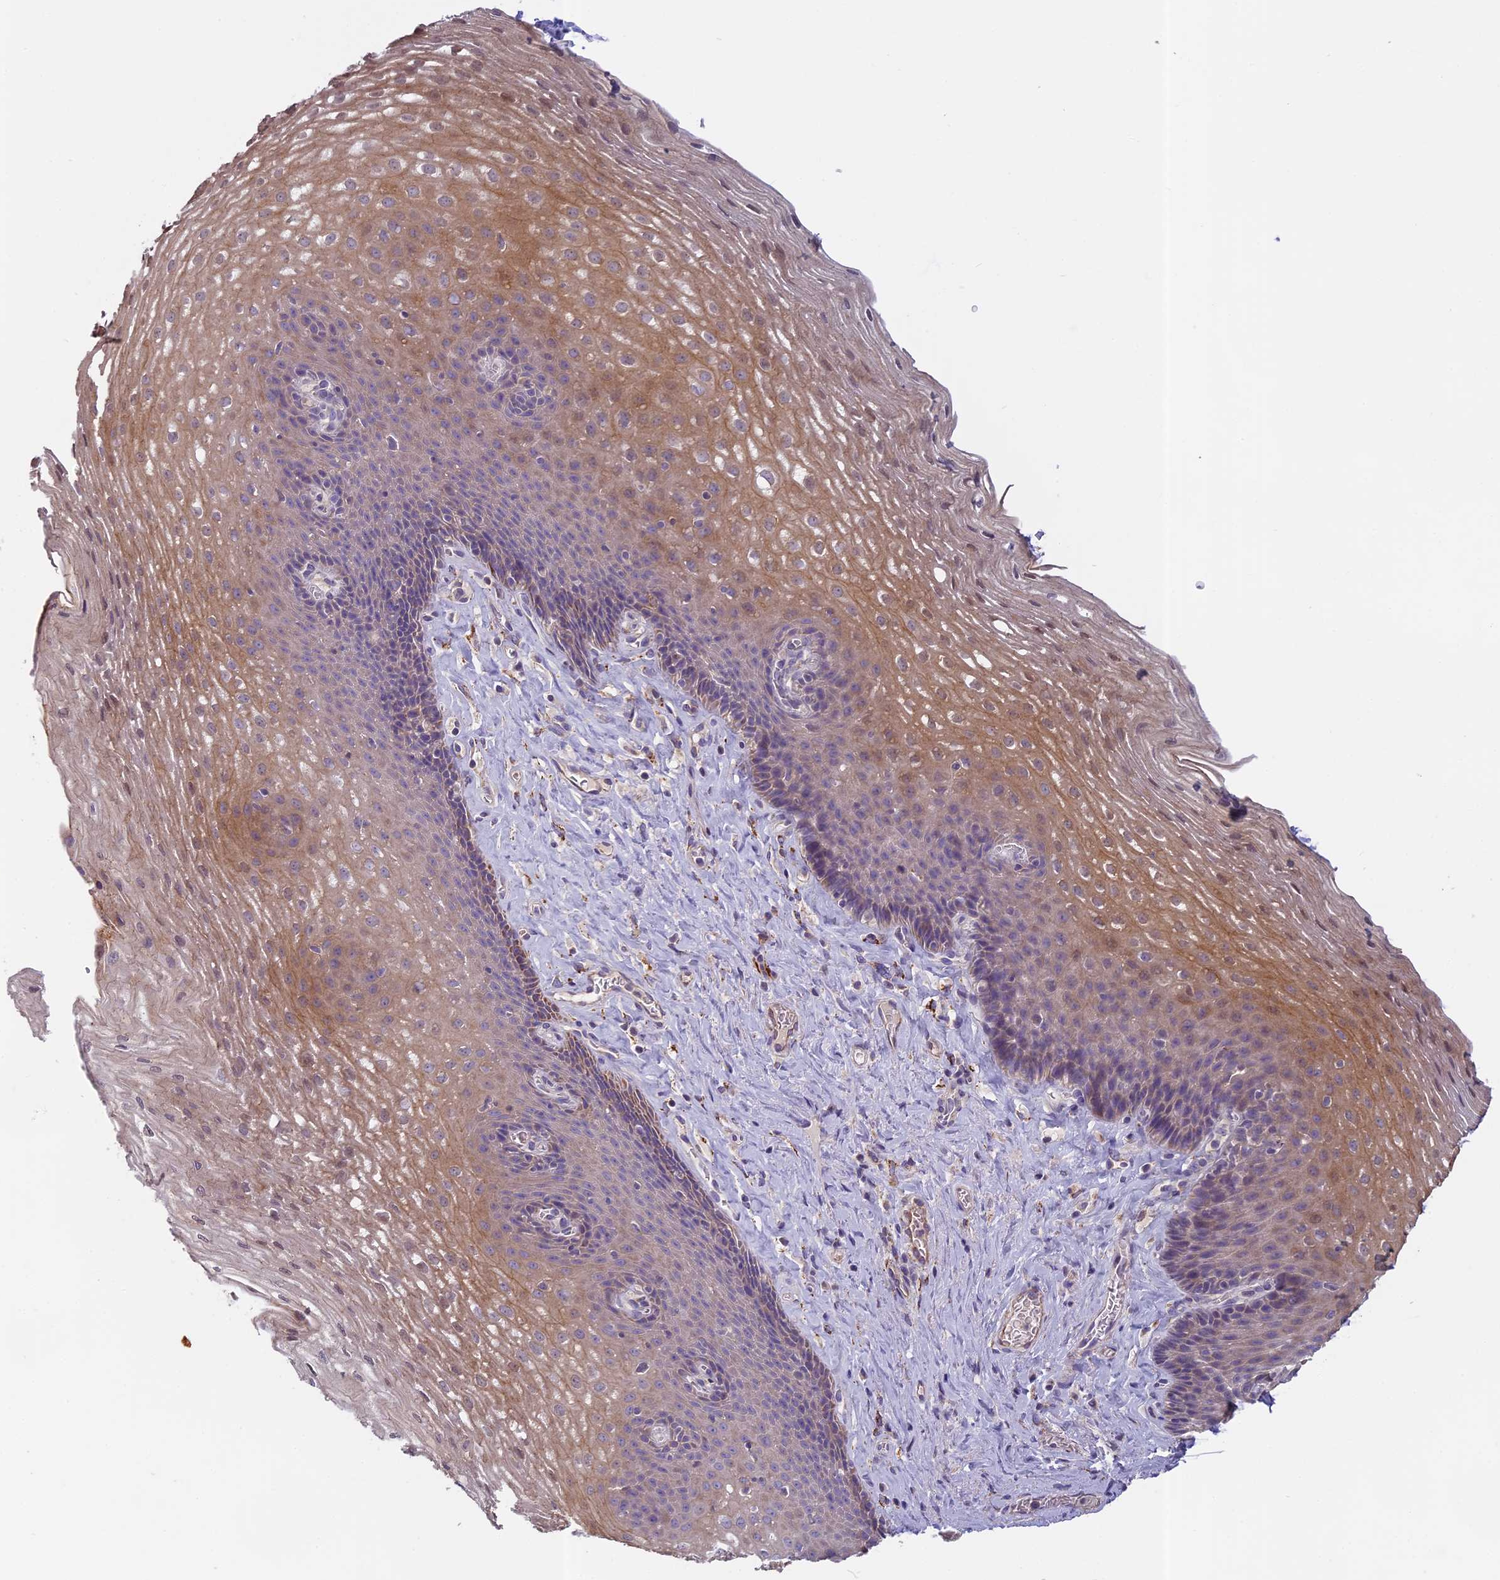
{"staining": {"intensity": "moderate", "quantity": "25%-75%", "location": "cytoplasmic/membranous"}, "tissue": "esophagus", "cell_type": "Squamous epithelial cells", "image_type": "normal", "snomed": [{"axis": "morphology", "description": "Normal tissue, NOS"}, {"axis": "topography", "description": "Esophagus"}], "caption": "Immunohistochemical staining of benign esophagus shows moderate cytoplasmic/membranous protein staining in about 25%-75% of squamous epithelial cells. The staining is performed using DAB brown chromogen to label protein expression. The nuclei are counter-stained blue using hematoxylin.", "gene": "SEMA7A", "patient": {"sex": "female", "age": 66}}